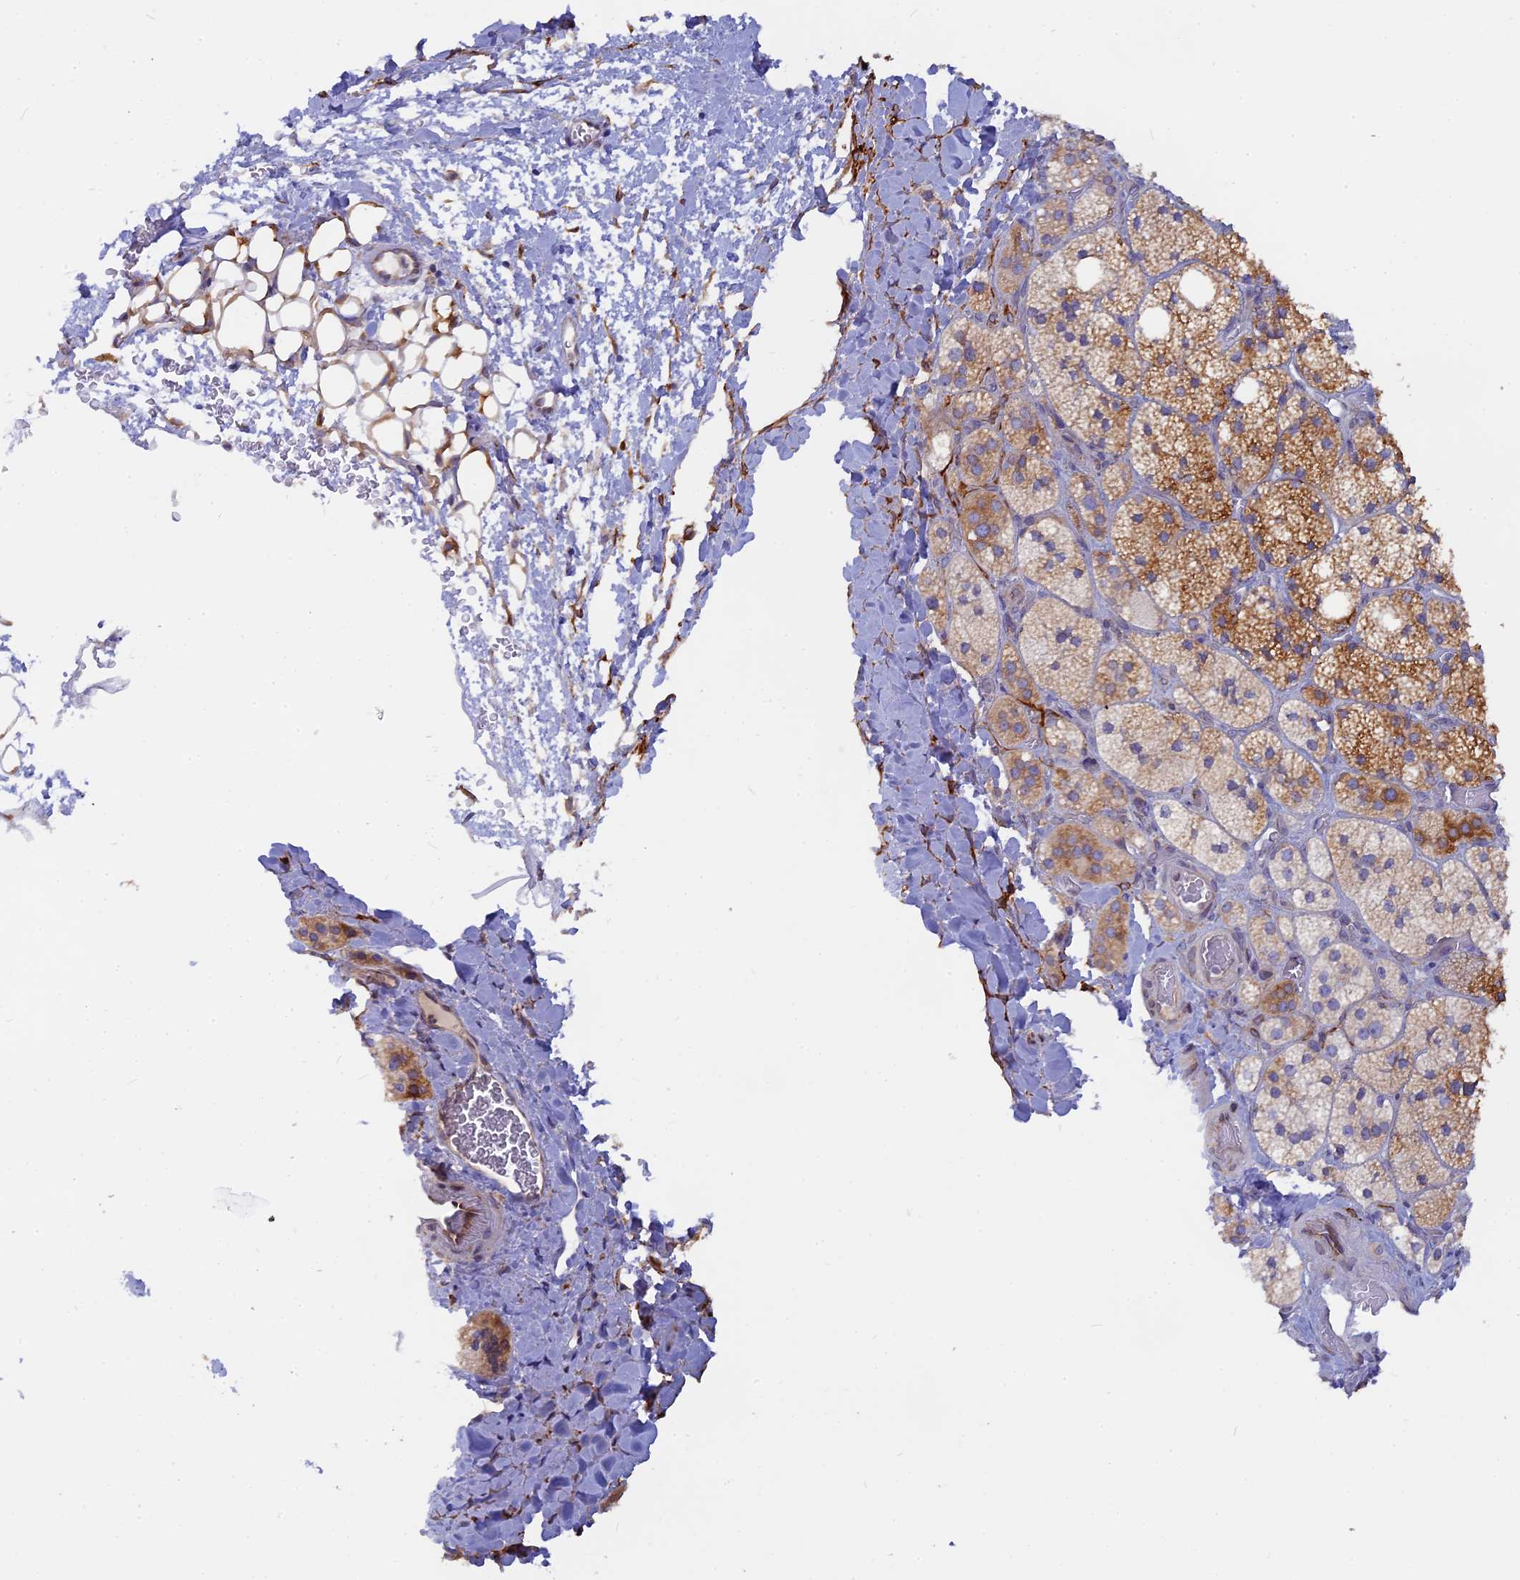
{"staining": {"intensity": "strong", "quantity": "25%-75%", "location": "cytoplasmic/membranous"}, "tissue": "adrenal gland", "cell_type": "Glandular cells", "image_type": "normal", "snomed": [{"axis": "morphology", "description": "Normal tissue, NOS"}, {"axis": "topography", "description": "Adrenal gland"}], "caption": "The photomicrograph shows immunohistochemical staining of normal adrenal gland. There is strong cytoplasmic/membranous staining is appreciated in approximately 25%-75% of glandular cells.", "gene": "TLCD1", "patient": {"sex": "male", "age": 61}}